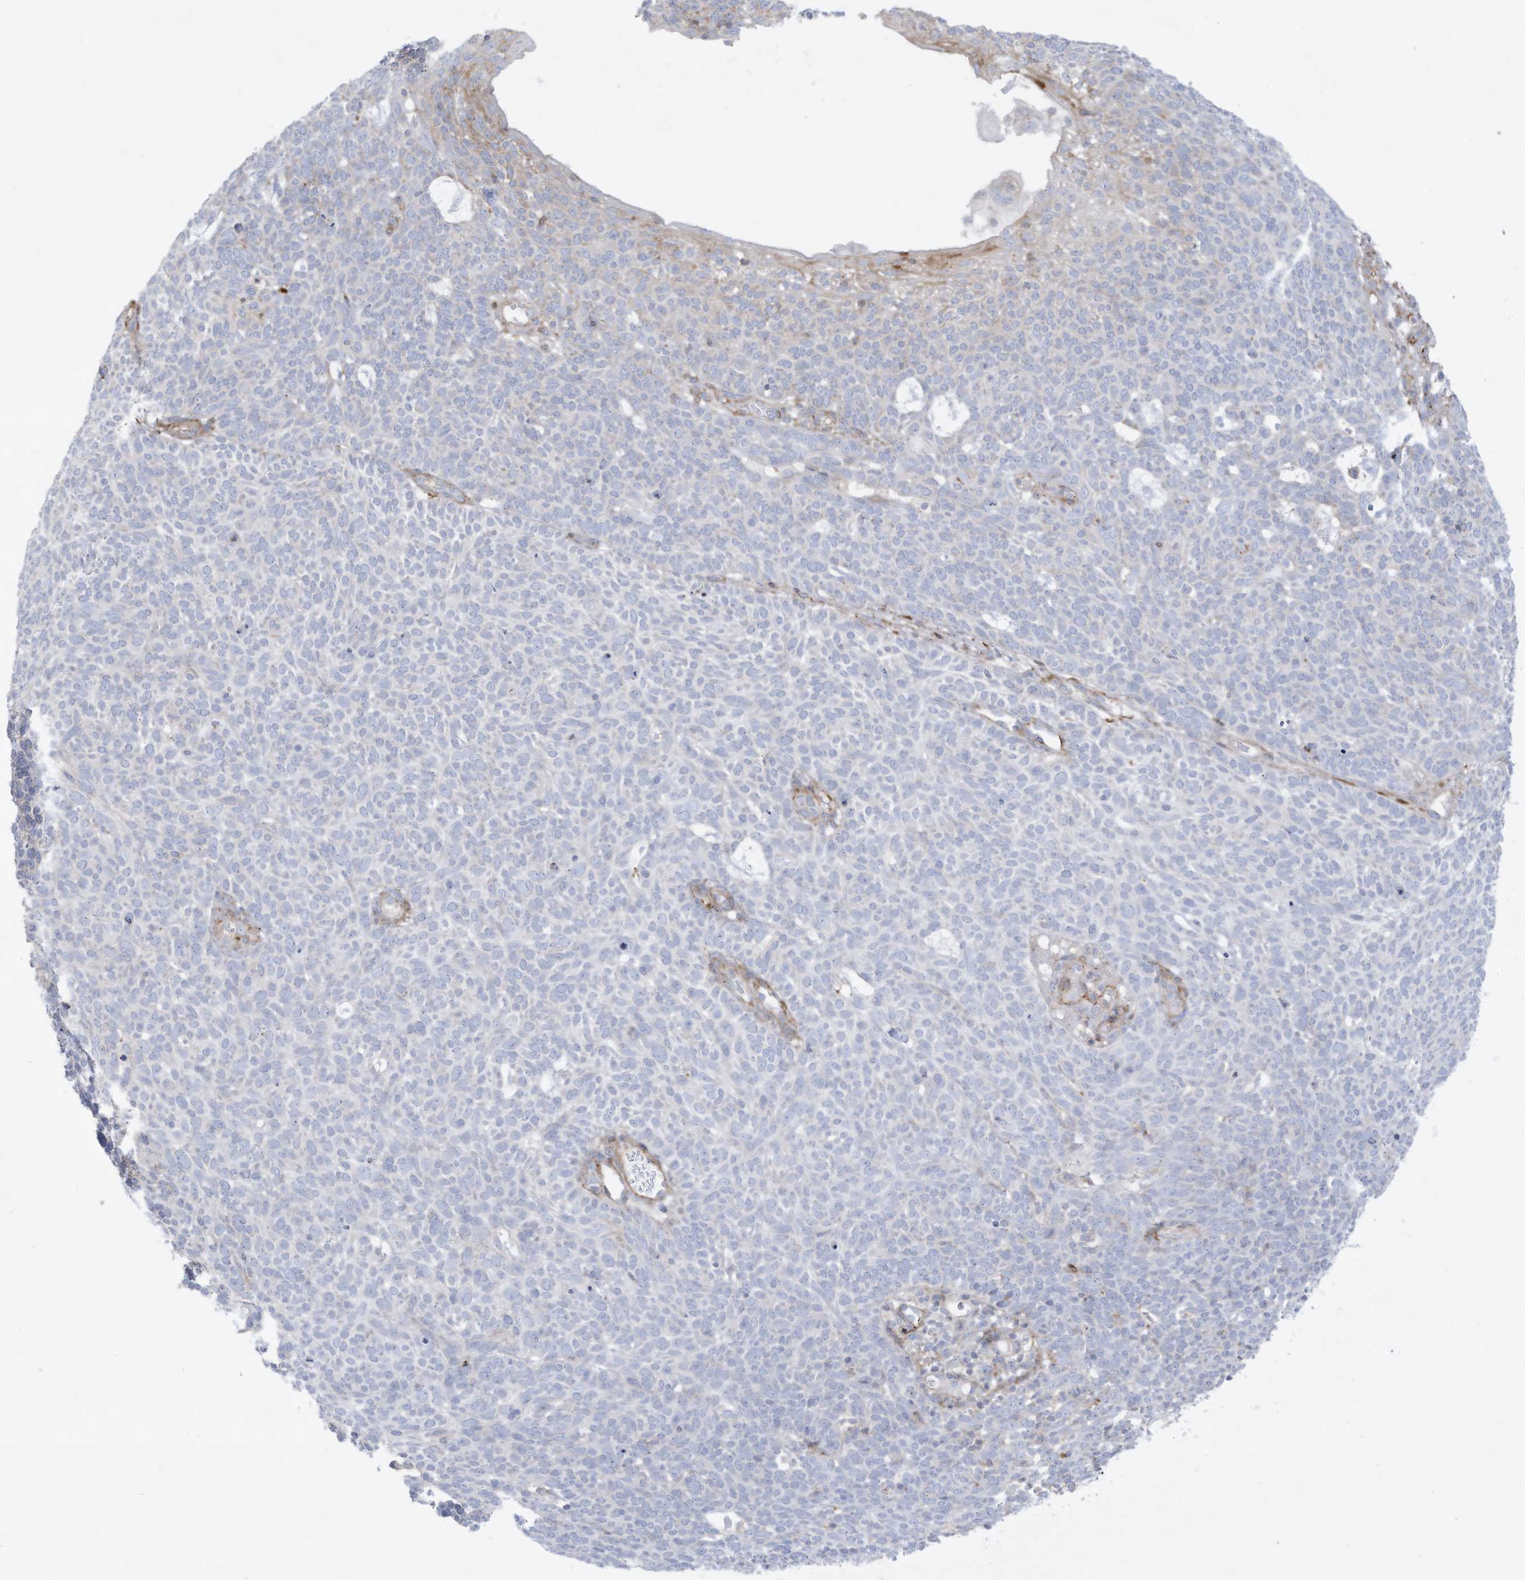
{"staining": {"intensity": "weak", "quantity": "<25%", "location": "cytoplasmic/membranous"}, "tissue": "skin cancer", "cell_type": "Tumor cells", "image_type": "cancer", "snomed": [{"axis": "morphology", "description": "Squamous cell carcinoma, NOS"}, {"axis": "topography", "description": "Skin"}], "caption": "A high-resolution photomicrograph shows immunohistochemistry (IHC) staining of squamous cell carcinoma (skin), which exhibits no significant positivity in tumor cells.", "gene": "THNSL2", "patient": {"sex": "female", "age": 90}}